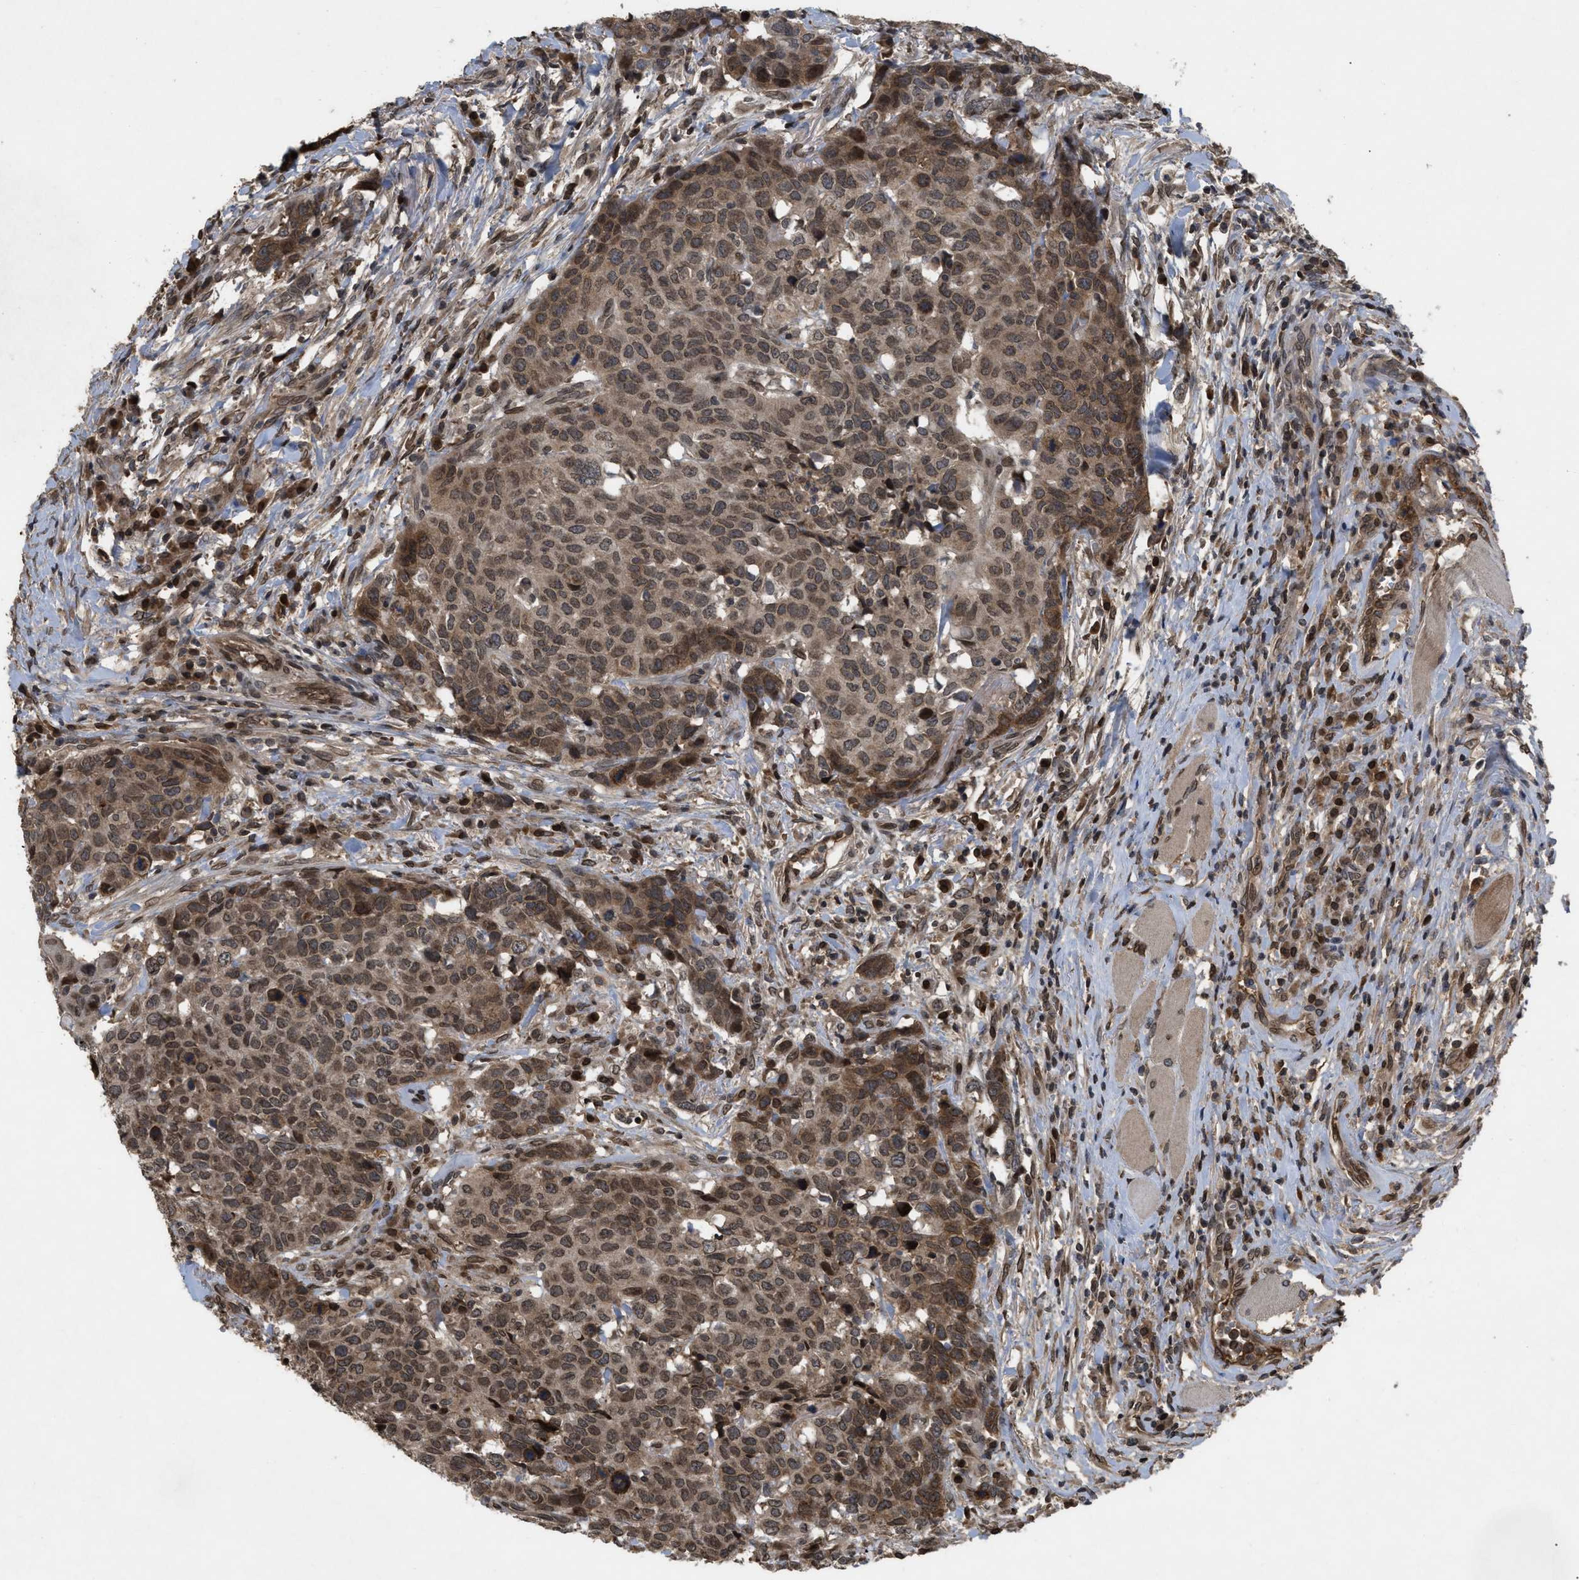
{"staining": {"intensity": "moderate", "quantity": ">75%", "location": "cytoplasmic/membranous,nuclear"}, "tissue": "head and neck cancer", "cell_type": "Tumor cells", "image_type": "cancer", "snomed": [{"axis": "morphology", "description": "Squamous cell carcinoma, NOS"}, {"axis": "topography", "description": "Head-Neck"}], "caption": "IHC micrograph of neoplastic tissue: head and neck cancer (squamous cell carcinoma) stained using immunohistochemistry reveals medium levels of moderate protein expression localized specifically in the cytoplasmic/membranous and nuclear of tumor cells, appearing as a cytoplasmic/membranous and nuclear brown color.", "gene": "CRY1", "patient": {"sex": "male", "age": 66}}